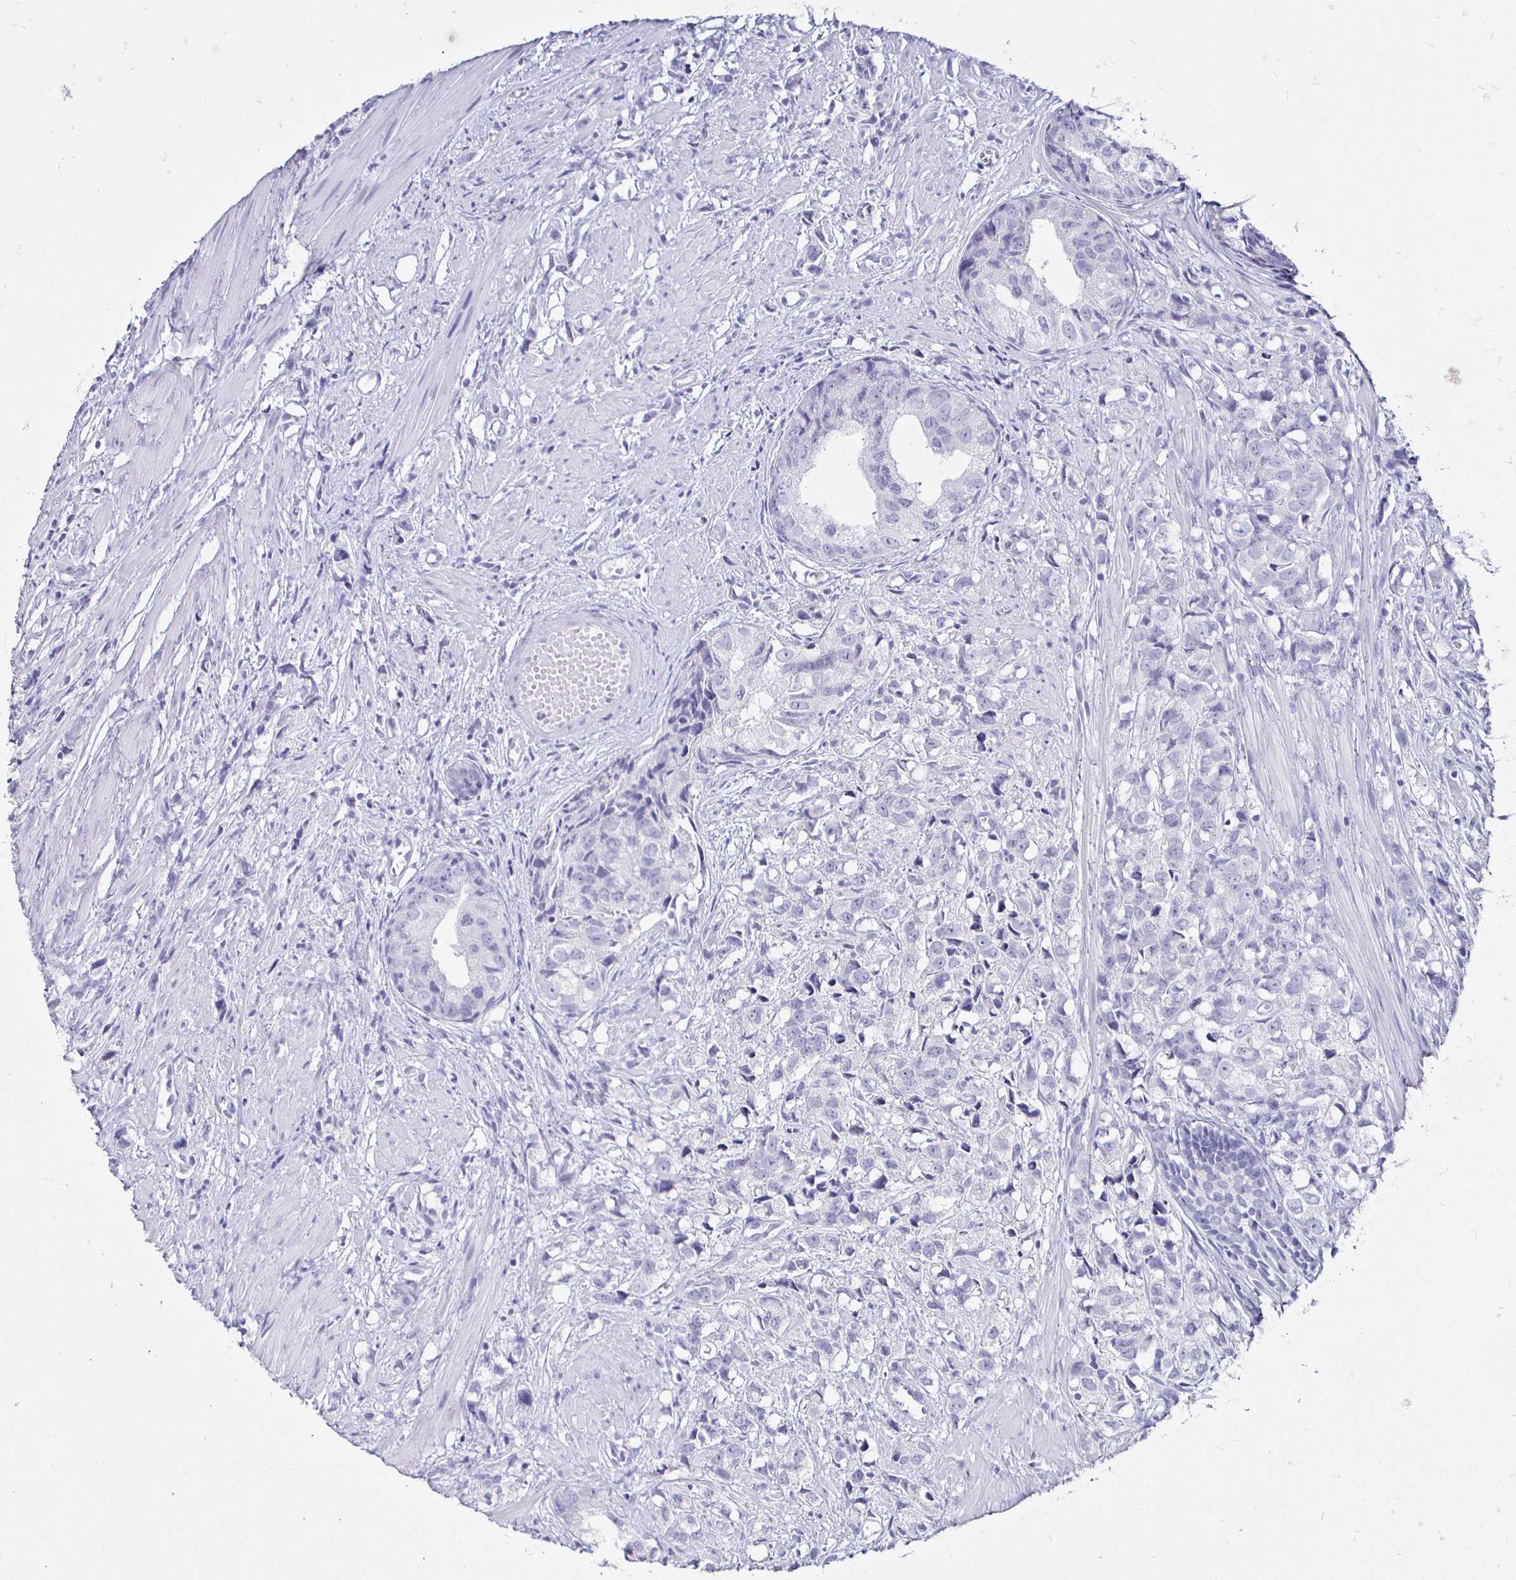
{"staining": {"intensity": "negative", "quantity": "none", "location": "none"}, "tissue": "prostate cancer", "cell_type": "Tumor cells", "image_type": "cancer", "snomed": [{"axis": "morphology", "description": "Adenocarcinoma, High grade"}, {"axis": "topography", "description": "Prostate"}], "caption": "This is an immunohistochemistry image of human prostate cancer (adenocarcinoma (high-grade)). There is no positivity in tumor cells.", "gene": "IRGC", "patient": {"sex": "male", "age": 58}}